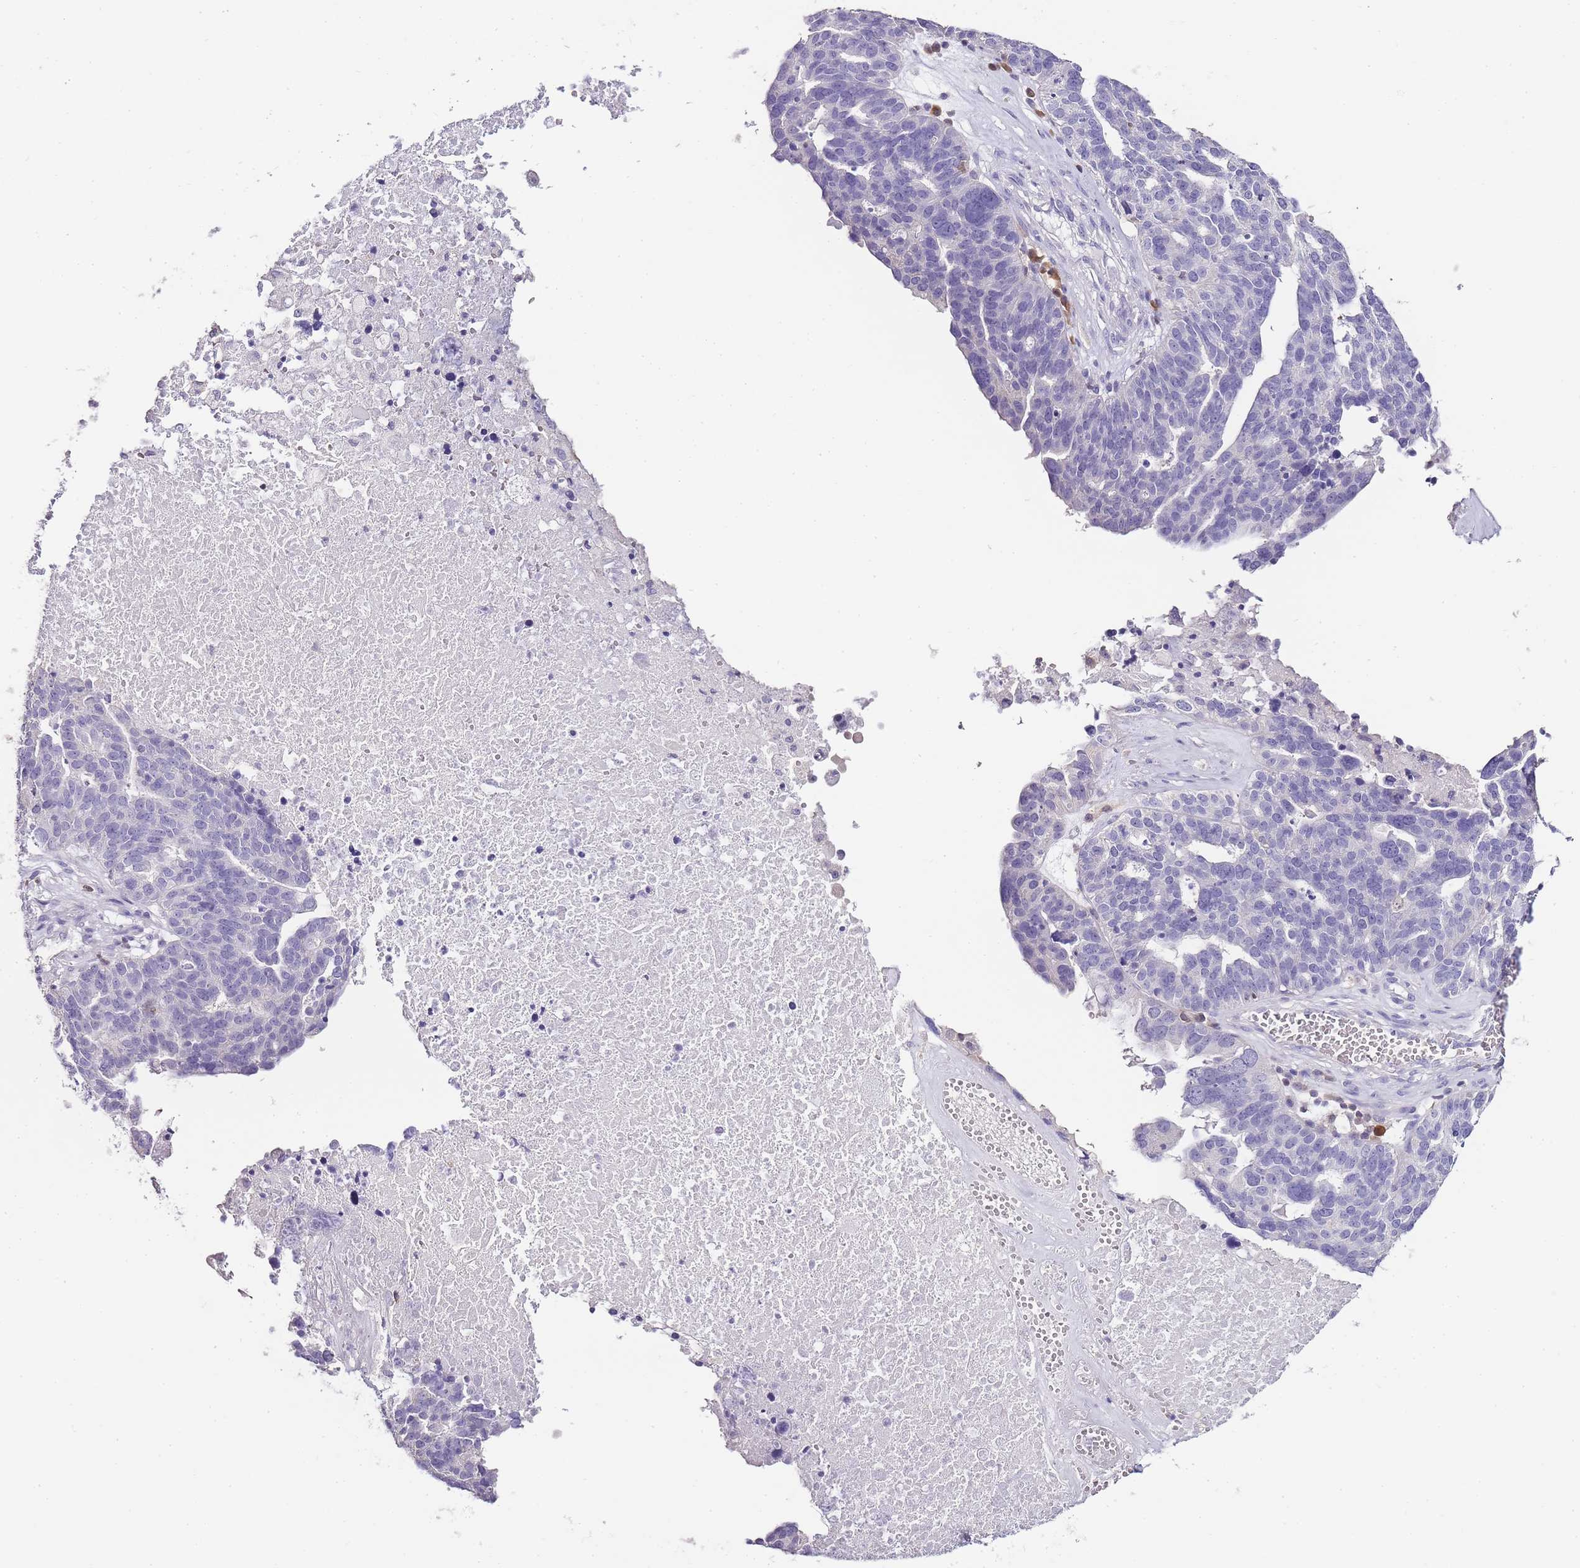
{"staining": {"intensity": "negative", "quantity": "none", "location": "none"}, "tissue": "ovarian cancer", "cell_type": "Tumor cells", "image_type": "cancer", "snomed": [{"axis": "morphology", "description": "Cystadenocarcinoma, serous, NOS"}, {"axis": "topography", "description": "Ovary"}], "caption": "Human ovarian cancer (serous cystadenocarcinoma) stained for a protein using IHC shows no positivity in tumor cells.", "gene": "ZBP1", "patient": {"sex": "female", "age": 59}}